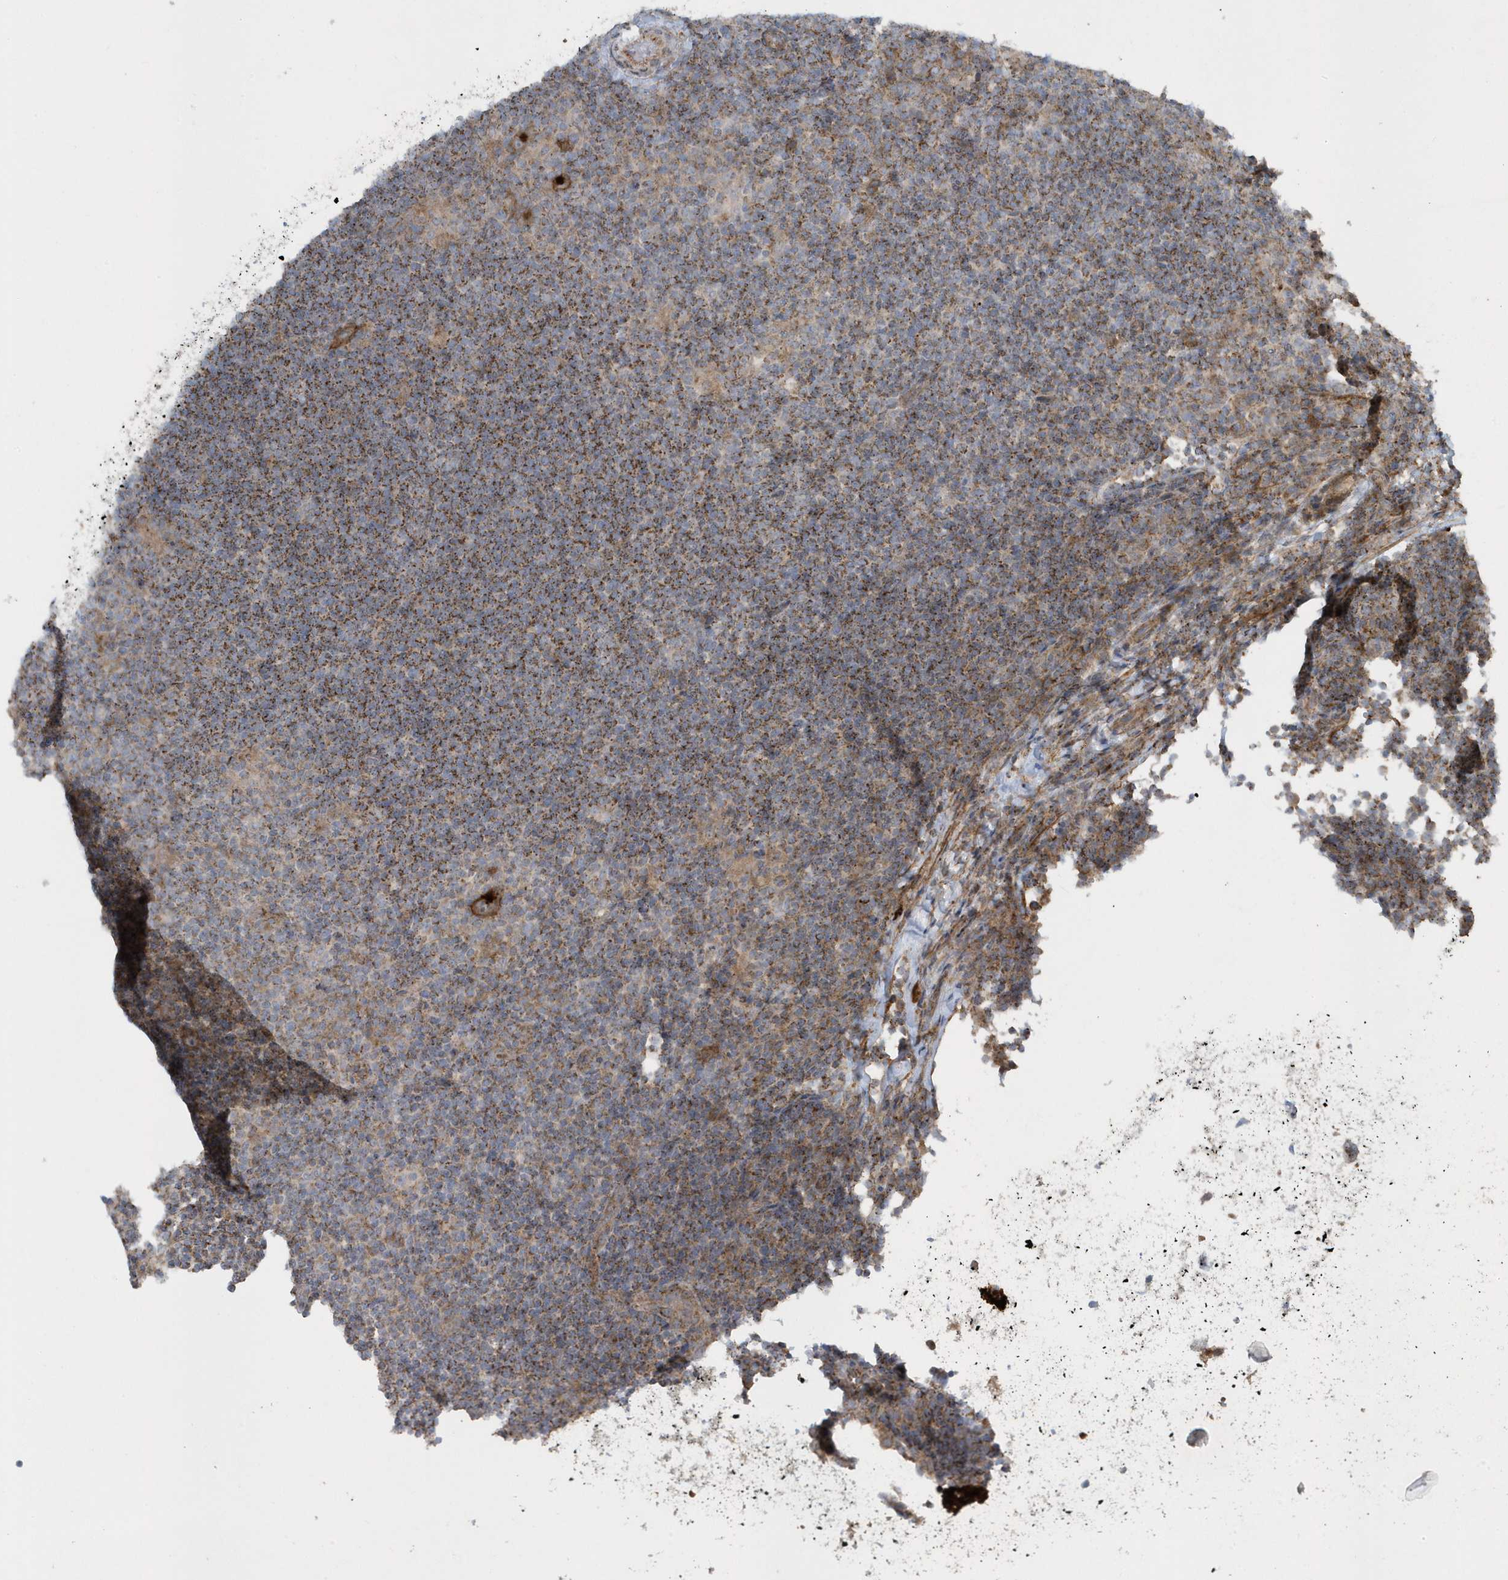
{"staining": {"intensity": "moderate", "quantity": ">75%", "location": "cytoplasmic/membranous"}, "tissue": "lymphoma", "cell_type": "Tumor cells", "image_type": "cancer", "snomed": [{"axis": "morphology", "description": "Hodgkin's disease, NOS"}, {"axis": "topography", "description": "Lymph node"}], "caption": "Tumor cells show medium levels of moderate cytoplasmic/membranous expression in about >75% of cells in human Hodgkin's disease.", "gene": "SLC38A2", "patient": {"sex": "female", "age": 57}}